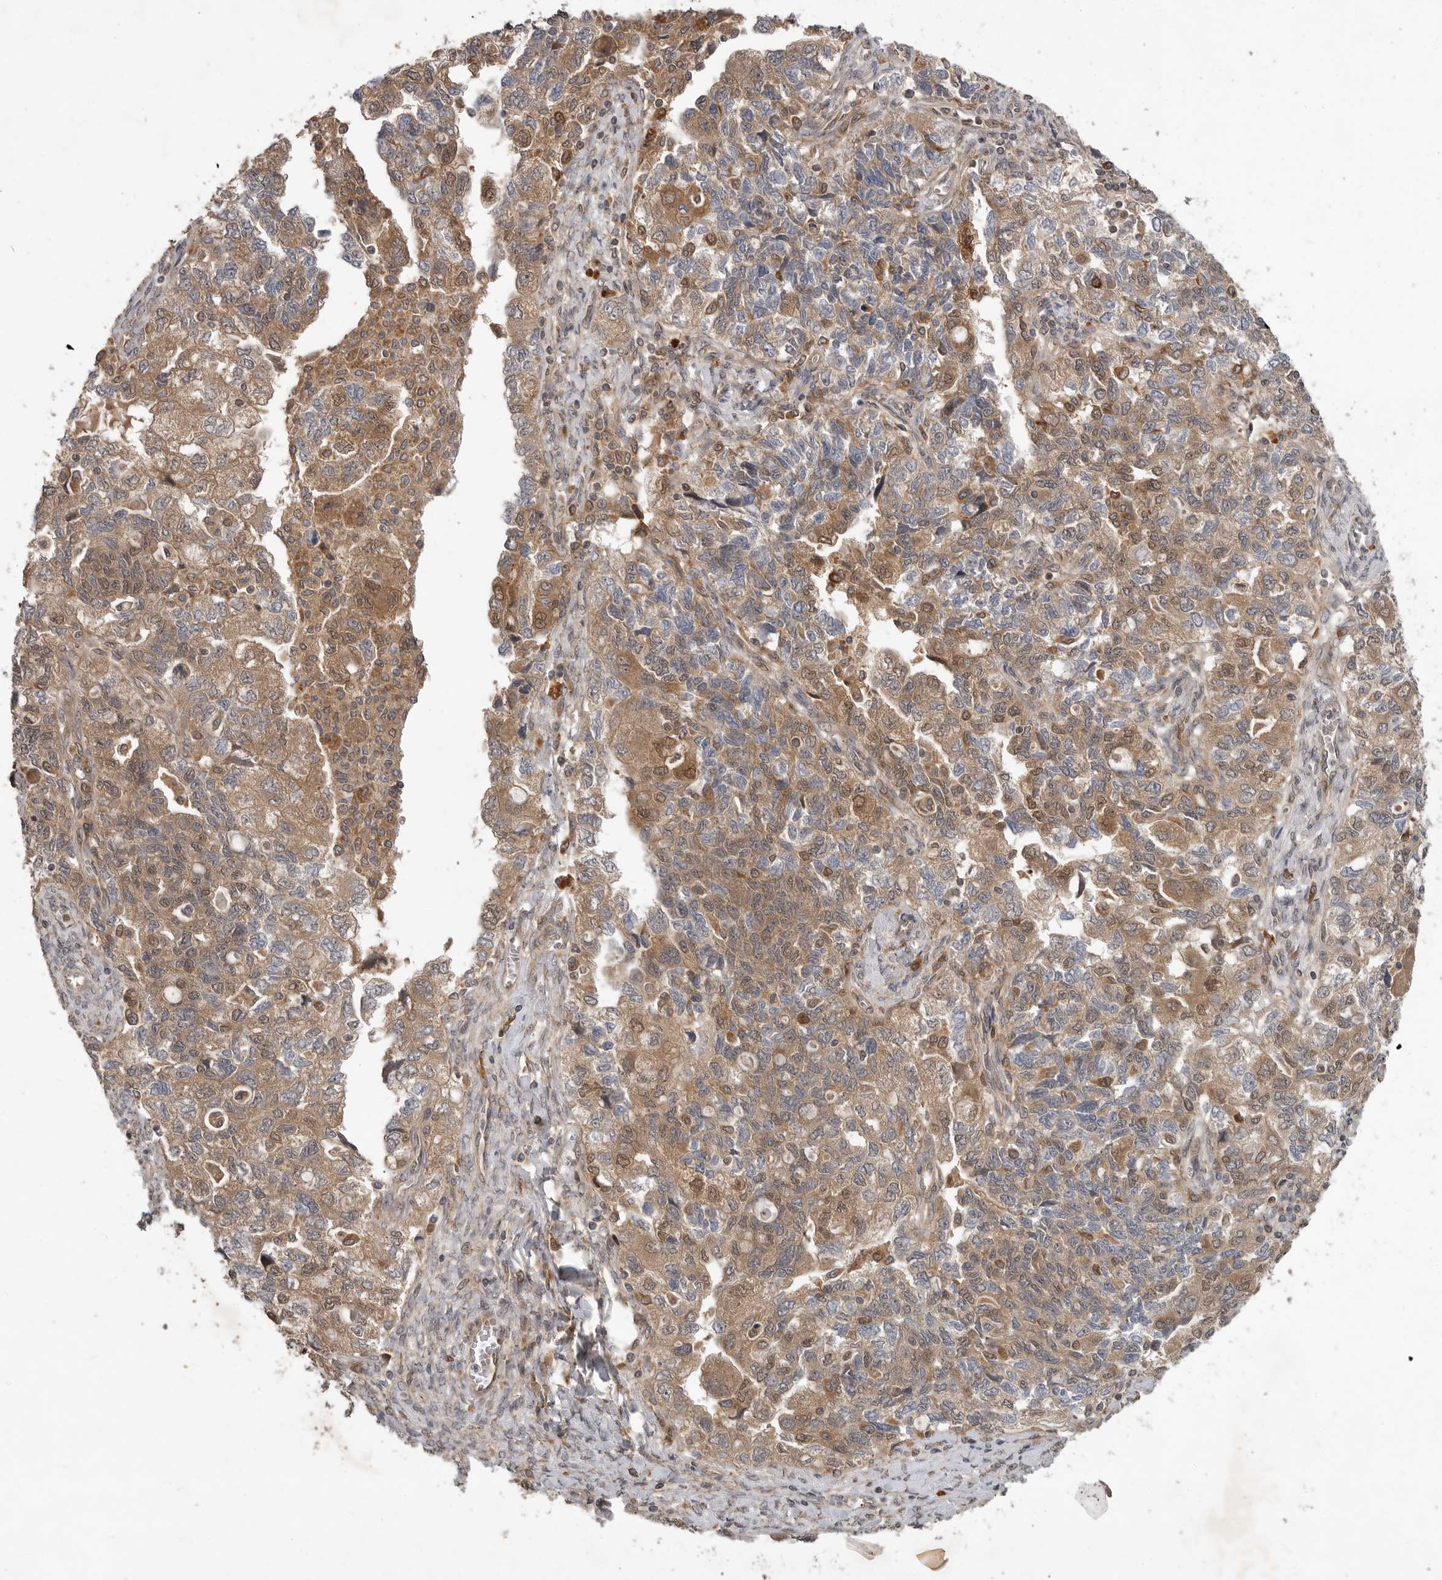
{"staining": {"intensity": "moderate", "quantity": ">75%", "location": "cytoplasmic/membranous,nuclear"}, "tissue": "ovarian cancer", "cell_type": "Tumor cells", "image_type": "cancer", "snomed": [{"axis": "morphology", "description": "Carcinoma, NOS"}, {"axis": "morphology", "description": "Cystadenocarcinoma, serous, NOS"}, {"axis": "topography", "description": "Ovary"}], "caption": "Protein staining of ovarian cancer tissue shows moderate cytoplasmic/membranous and nuclear expression in about >75% of tumor cells.", "gene": "OSBPL9", "patient": {"sex": "female", "age": 69}}